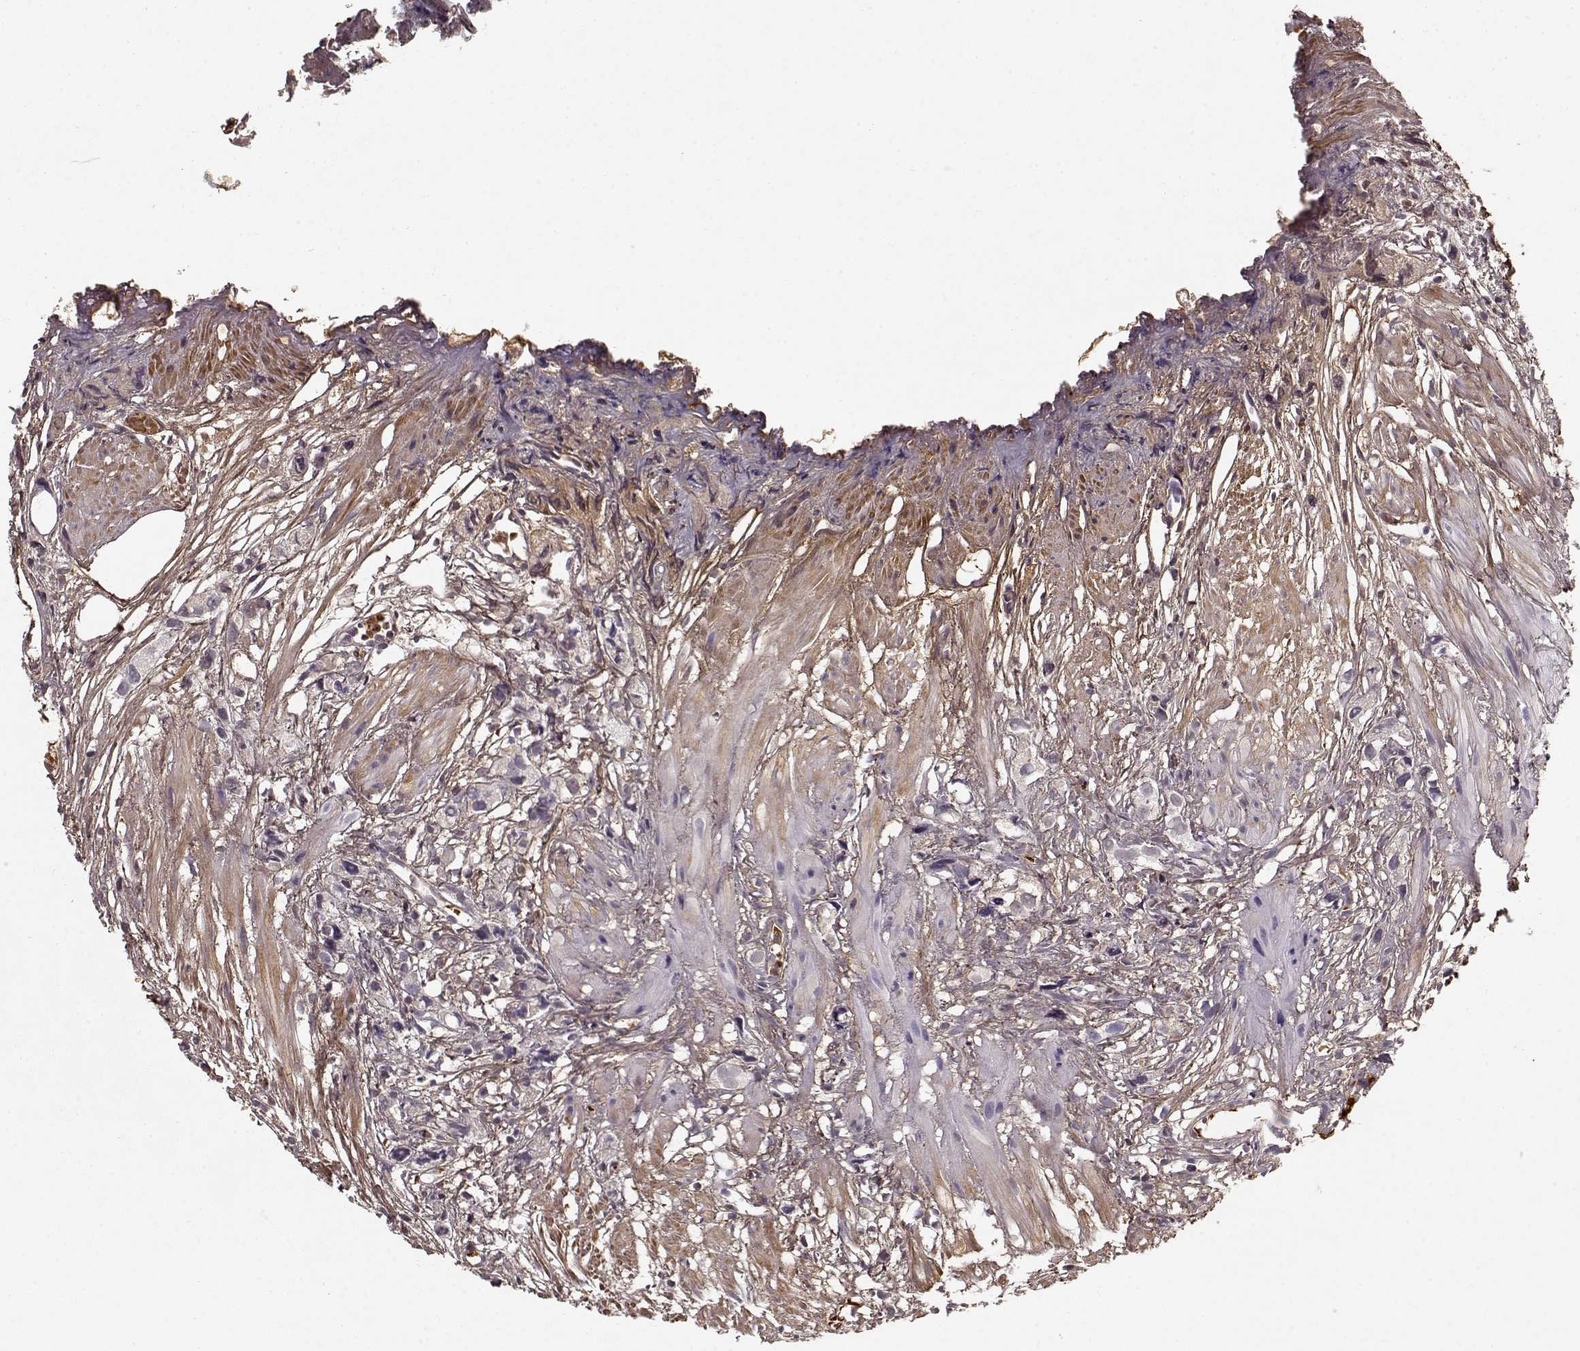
{"staining": {"intensity": "negative", "quantity": "none", "location": "none"}, "tissue": "prostate cancer", "cell_type": "Tumor cells", "image_type": "cancer", "snomed": [{"axis": "morphology", "description": "Adenocarcinoma, High grade"}, {"axis": "topography", "description": "Prostate"}], "caption": "Immunohistochemical staining of human prostate adenocarcinoma (high-grade) displays no significant expression in tumor cells.", "gene": "LUM", "patient": {"sex": "male", "age": 68}}